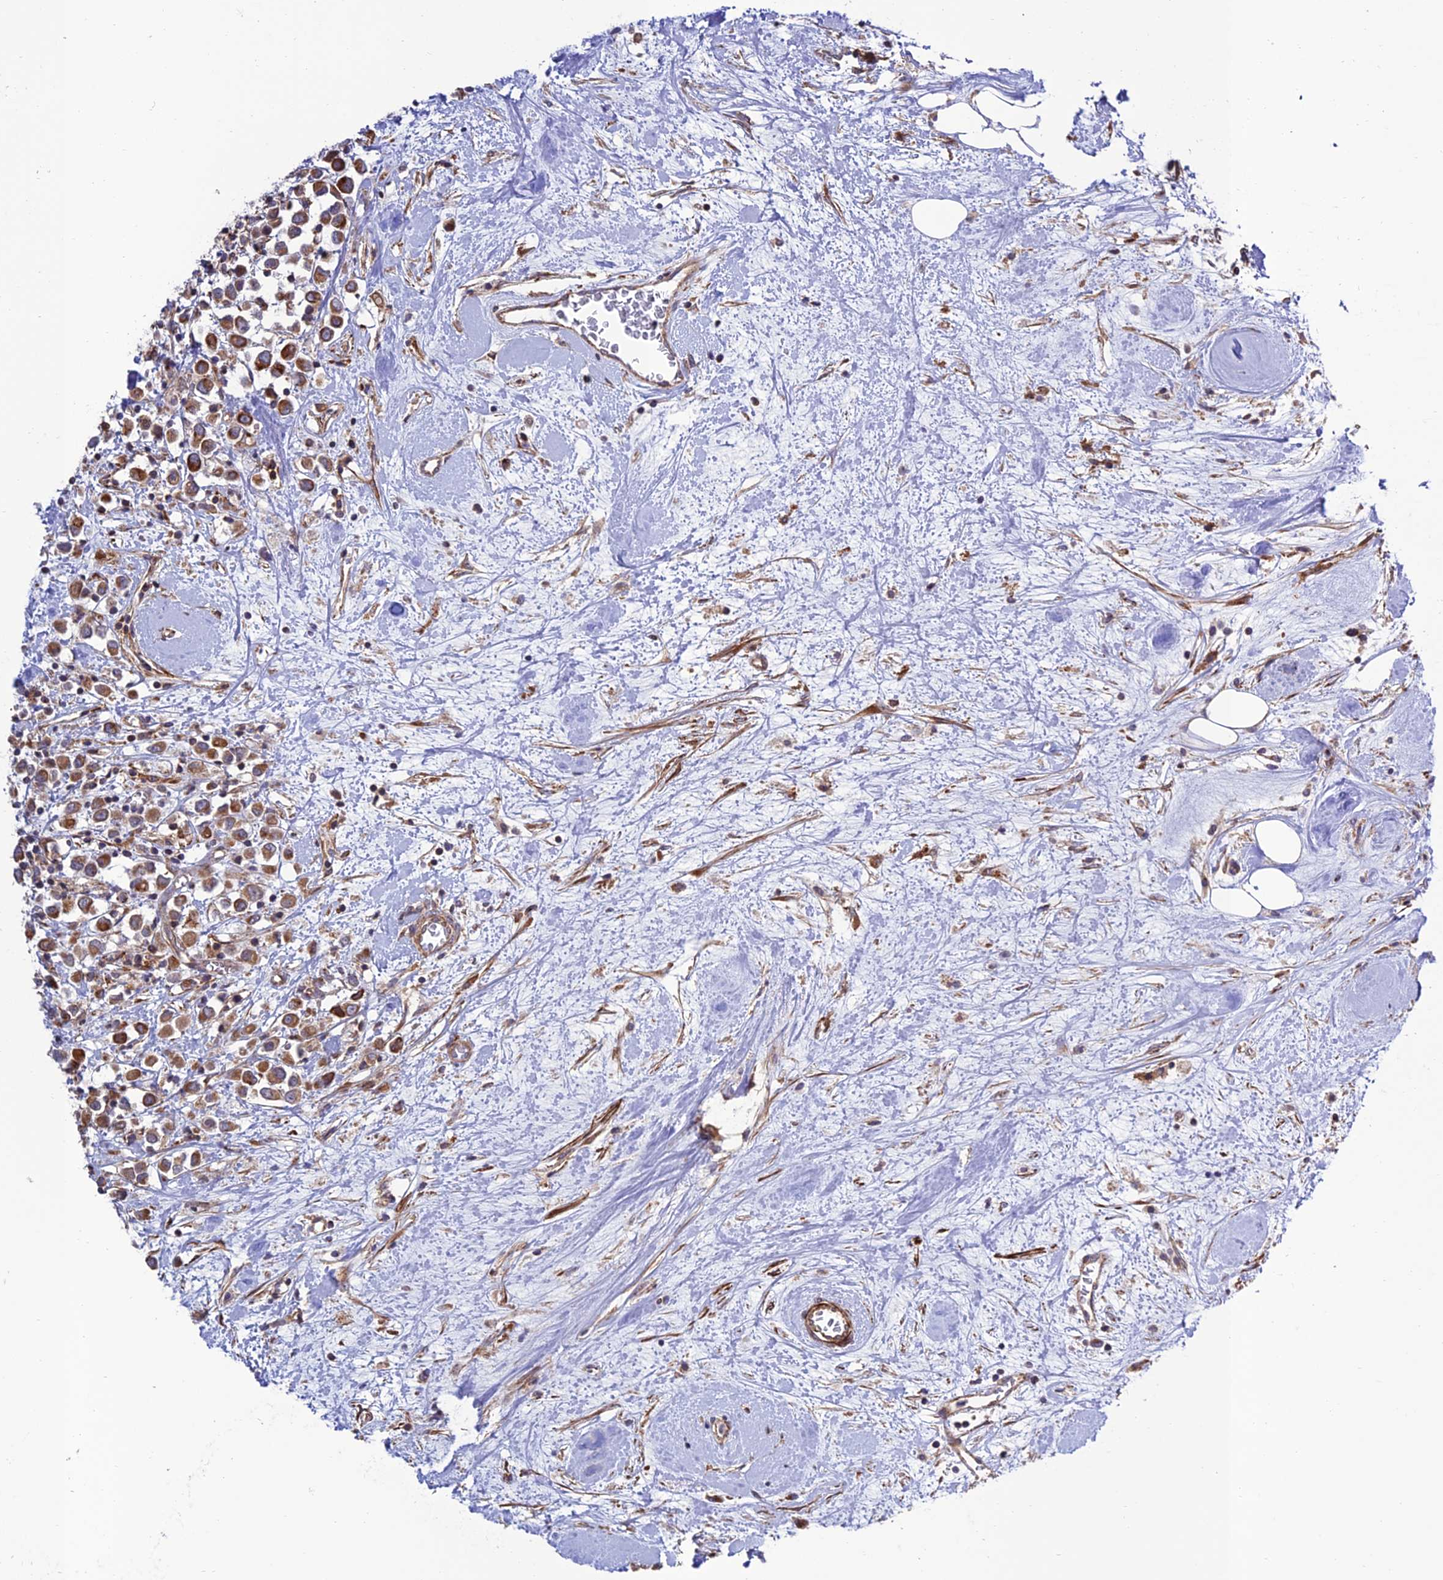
{"staining": {"intensity": "strong", "quantity": ">75%", "location": "cytoplasmic/membranous"}, "tissue": "breast cancer", "cell_type": "Tumor cells", "image_type": "cancer", "snomed": [{"axis": "morphology", "description": "Duct carcinoma"}, {"axis": "topography", "description": "Breast"}], "caption": "A high-resolution micrograph shows immunohistochemistry staining of breast cancer (intraductal carcinoma), which shows strong cytoplasmic/membranous staining in approximately >75% of tumor cells. The staining is performed using DAB brown chromogen to label protein expression. The nuclei are counter-stained blue using hematoxylin.", "gene": "TNIP3", "patient": {"sex": "female", "age": 61}}